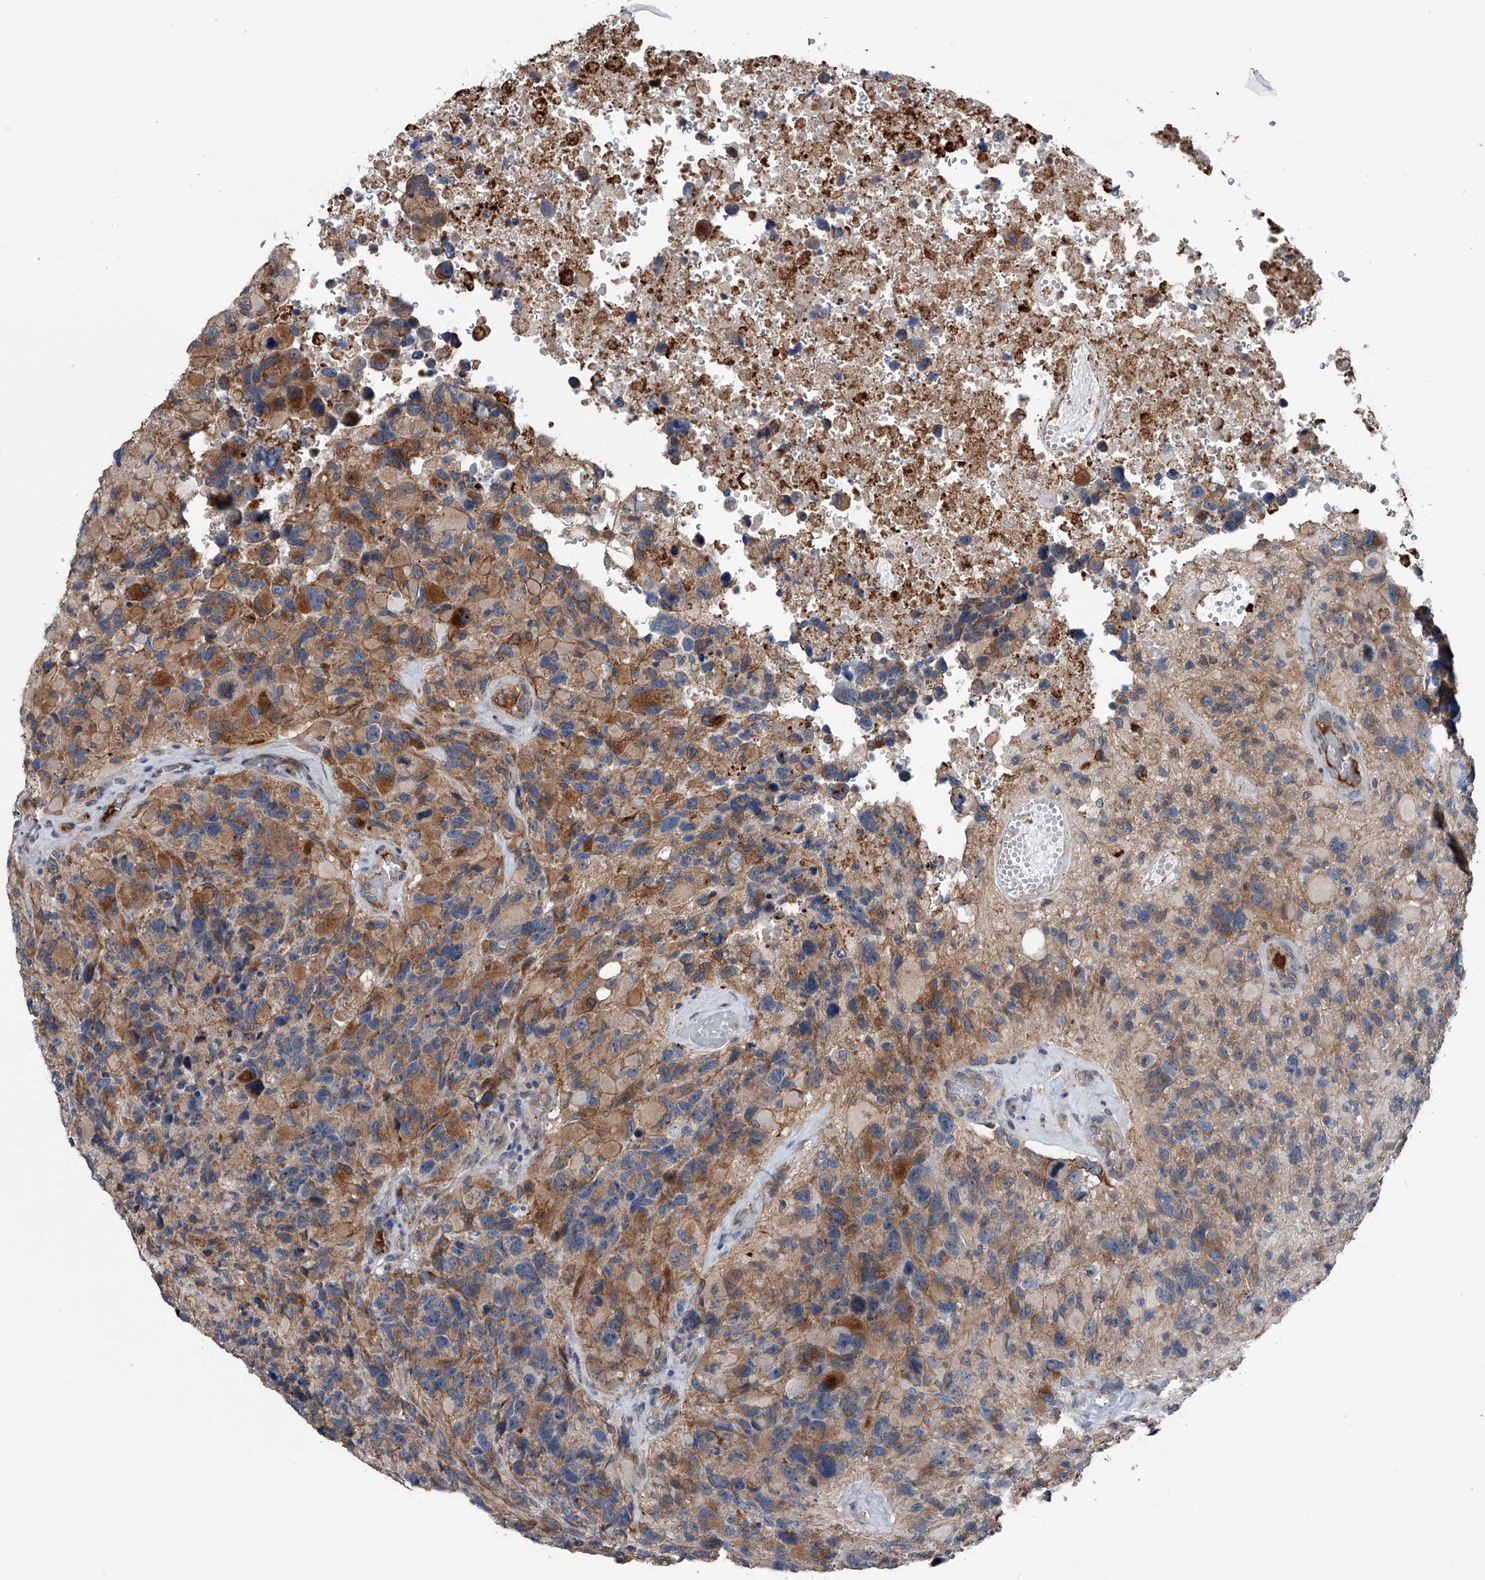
{"staining": {"intensity": "moderate", "quantity": "25%-75%", "location": "cytoplasmic/membranous"}, "tissue": "glioma", "cell_type": "Tumor cells", "image_type": "cancer", "snomed": [{"axis": "morphology", "description": "Glioma, malignant, High grade"}, {"axis": "topography", "description": "Brain"}], "caption": "IHC micrograph of neoplastic tissue: human glioma stained using immunohistochemistry reveals medium levels of moderate protein expression localized specifically in the cytoplasmic/membranous of tumor cells, appearing as a cytoplasmic/membranous brown color.", "gene": "DST", "patient": {"sex": "male", "age": 69}}